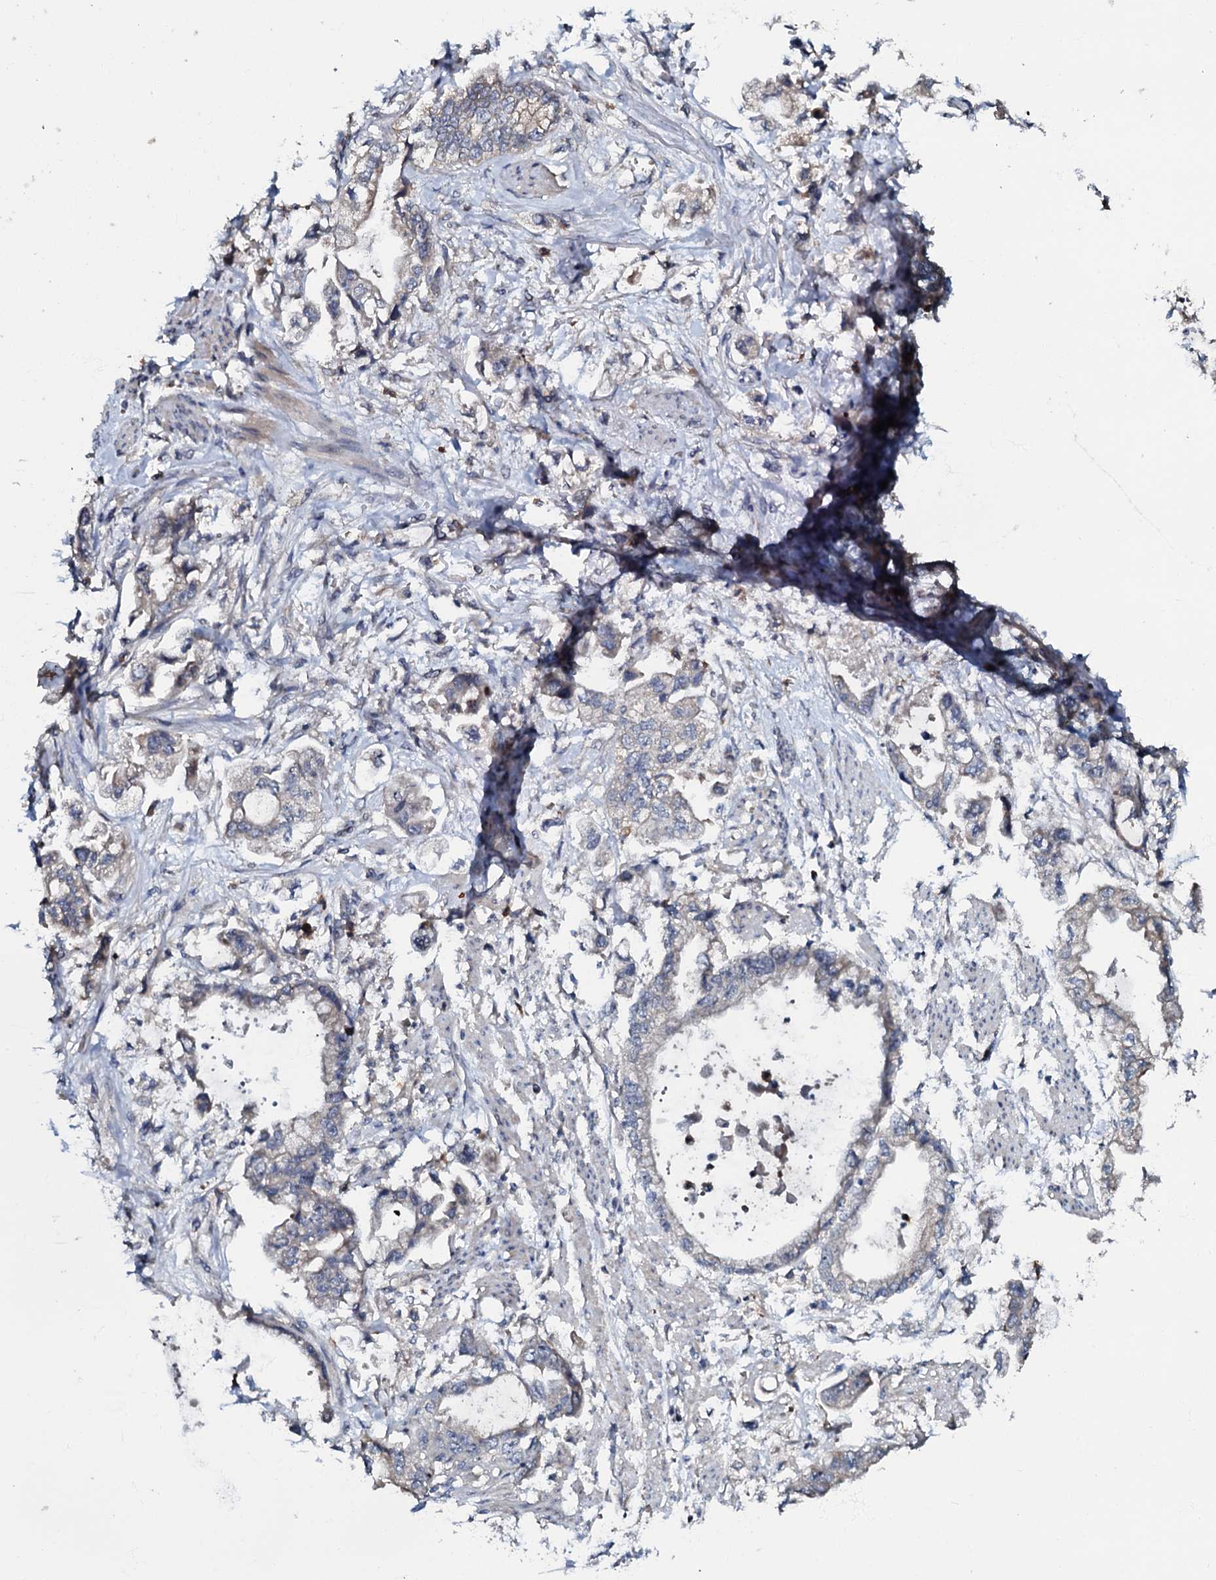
{"staining": {"intensity": "negative", "quantity": "none", "location": "none"}, "tissue": "stomach cancer", "cell_type": "Tumor cells", "image_type": "cancer", "snomed": [{"axis": "morphology", "description": "Adenocarcinoma, NOS"}, {"axis": "topography", "description": "Stomach"}], "caption": "Tumor cells are negative for brown protein staining in adenocarcinoma (stomach).", "gene": "CPNE2", "patient": {"sex": "male", "age": 62}}